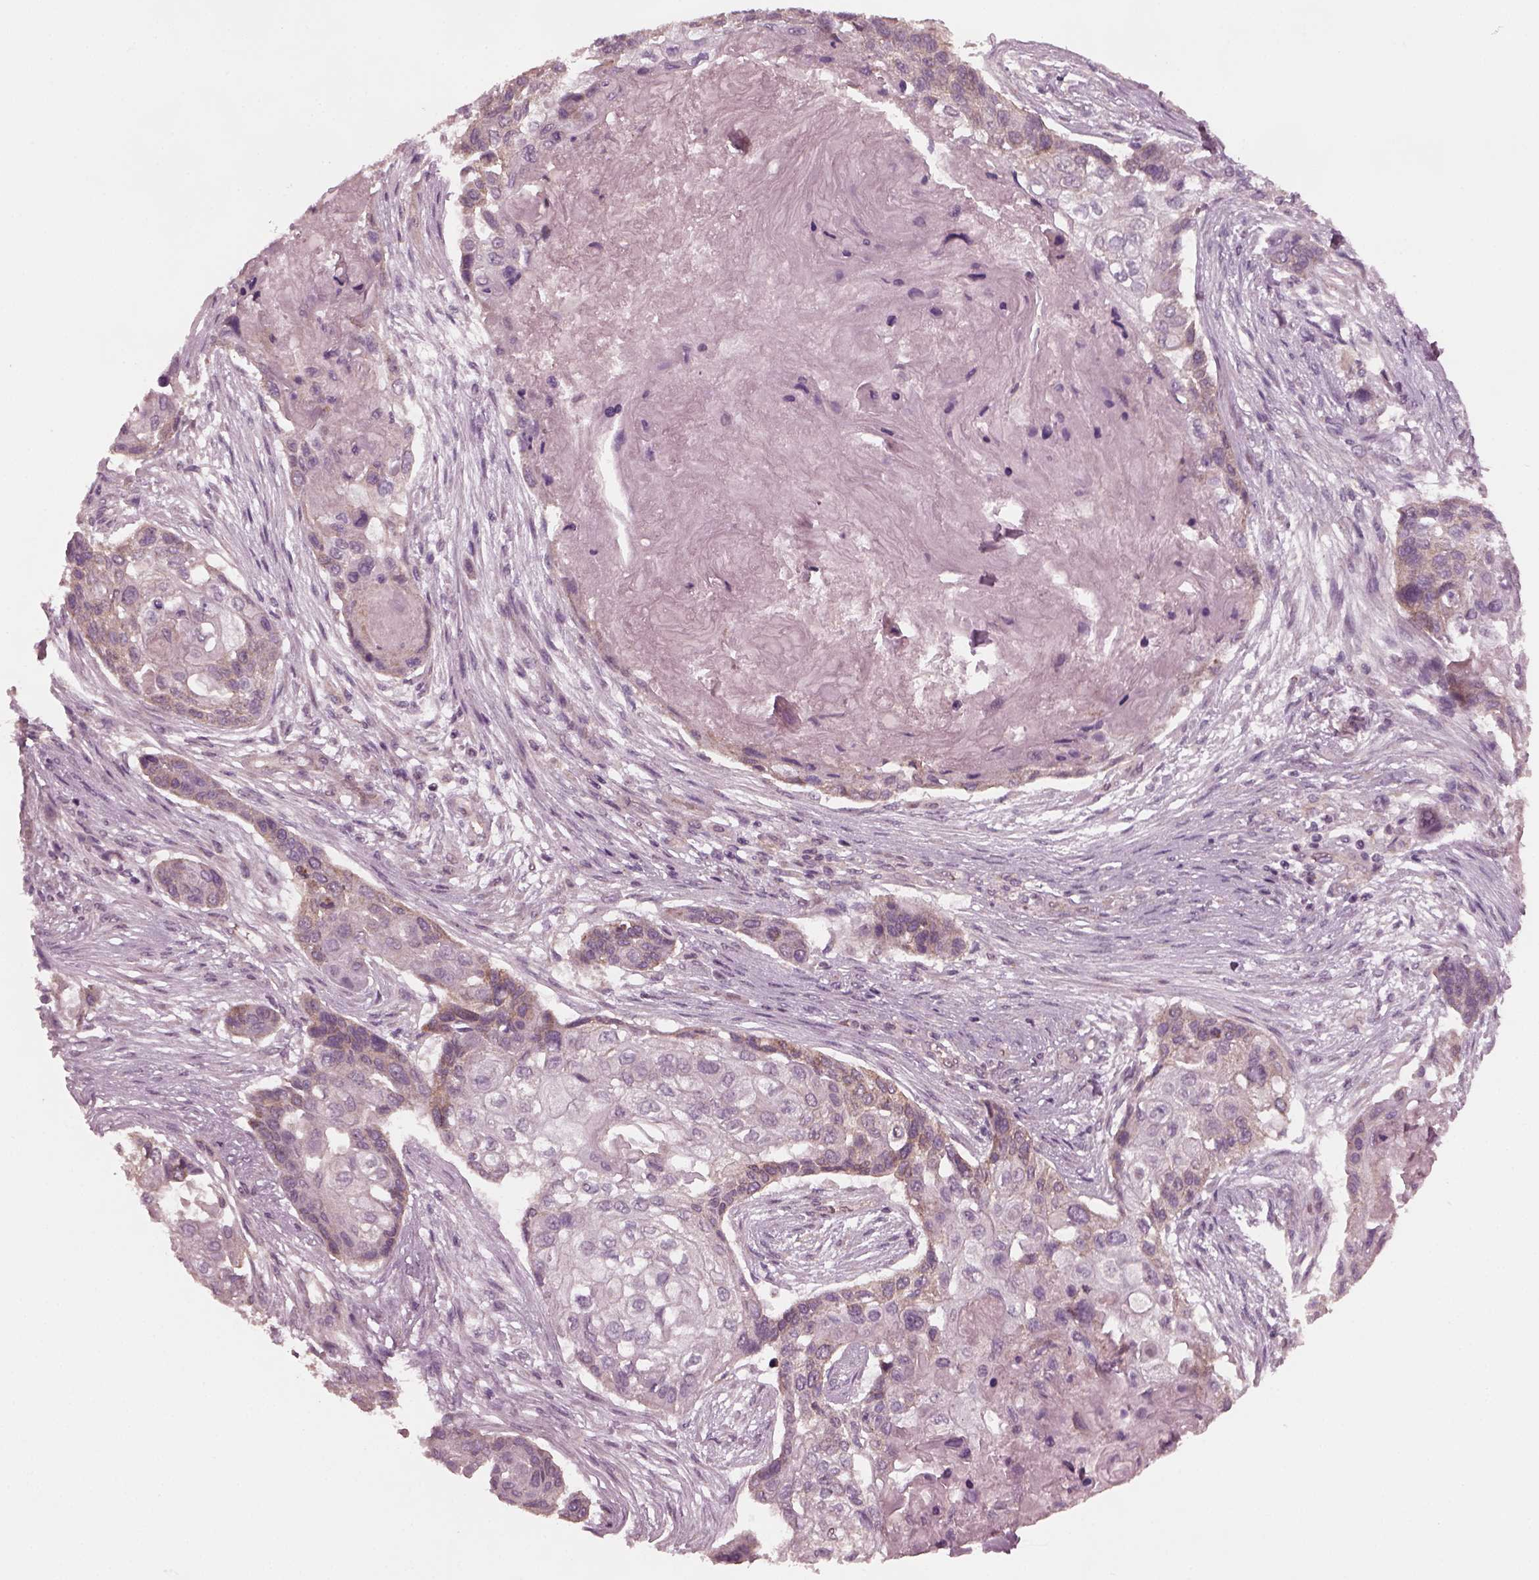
{"staining": {"intensity": "weak", "quantity": "25%-75%", "location": "cytoplasmic/membranous"}, "tissue": "lung cancer", "cell_type": "Tumor cells", "image_type": "cancer", "snomed": [{"axis": "morphology", "description": "Squamous cell carcinoma, NOS"}, {"axis": "topography", "description": "Lung"}], "caption": "Human lung cancer stained with a brown dye demonstrates weak cytoplasmic/membranous positive positivity in about 25%-75% of tumor cells.", "gene": "TUBG1", "patient": {"sex": "male", "age": 69}}